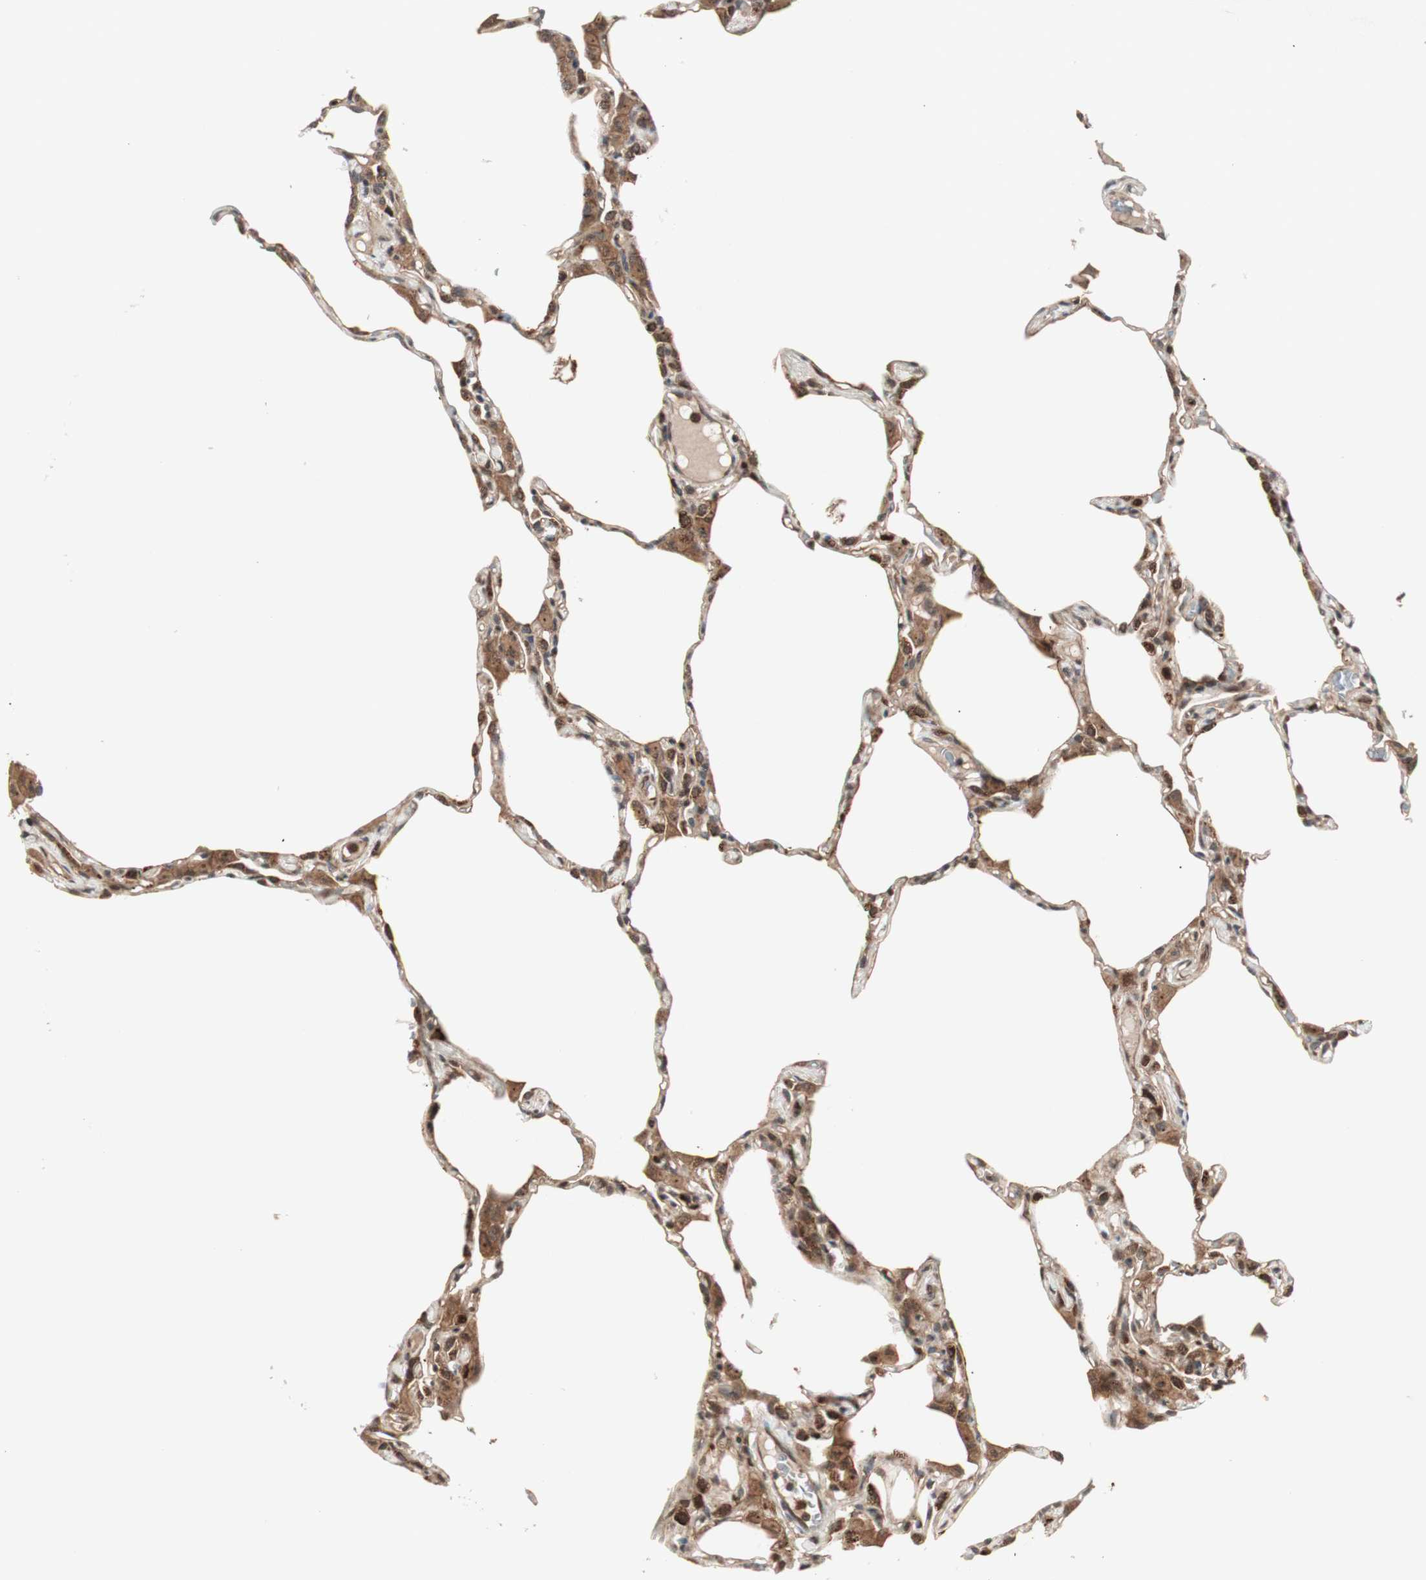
{"staining": {"intensity": "strong", "quantity": ">75%", "location": "cytoplasmic/membranous,nuclear"}, "tissue": "lung", "cell_type": "Alveolar cells", "image_type": "normal", "snomed": [{"axis": "morphology", "description": "Normal tissue, NOS"}, {"axis": "topography", "description": "Lung"}], "caption": "Lung stained with a brown dye exhibits strong cytoplasmic/membranous,nuclear positive expression in approximately >75% of alveolar cells.", "gene": "PRKG2", "patient": {"sex": "female", "age": 49}}